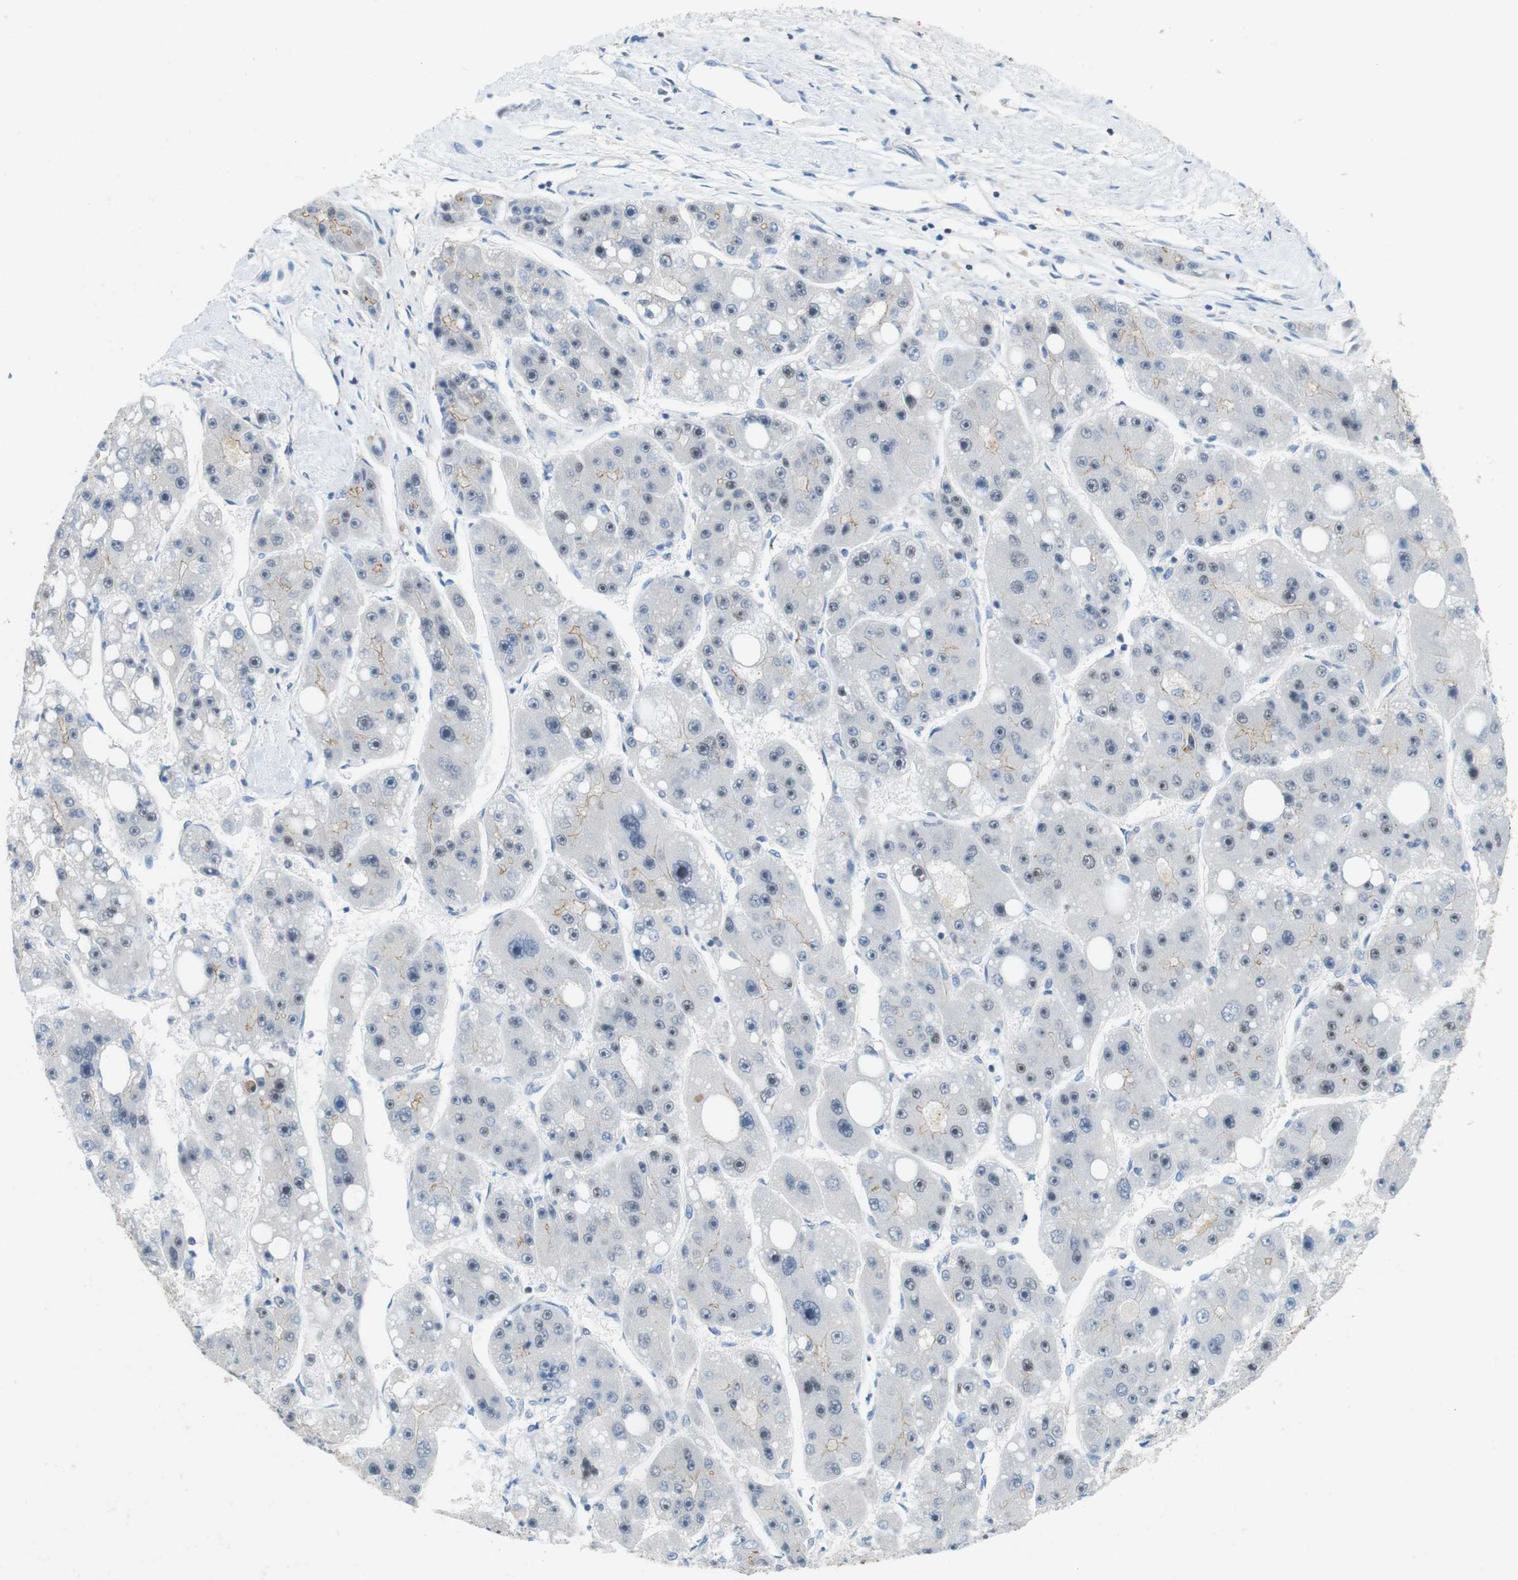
{"staining": {"intensity": "weak", "quantity": "25%-75%", "location": "cytoplasmic/membranous"}, "tissue": "liver cancer", "cell_type": "Tumor cells", "image_type": "cancer", "snomed": [{"axis": "morphology", "description": "Carcinoma, Hepatocellular, NOS"}, {"axis": "topography", "description": "Liver"}], "caption": "This micrograph exhibits liver cancer (hepatocellular carcinoma) stained with immunohistochemistry (IHC) to label a protein in brown. The cytoplasmic/membranous of tumor cells show weak positivity for the protein. Nuclei are counter-stained blue.", "gene": "TJP3", "patient": {"sex": "female", "age": 61}}